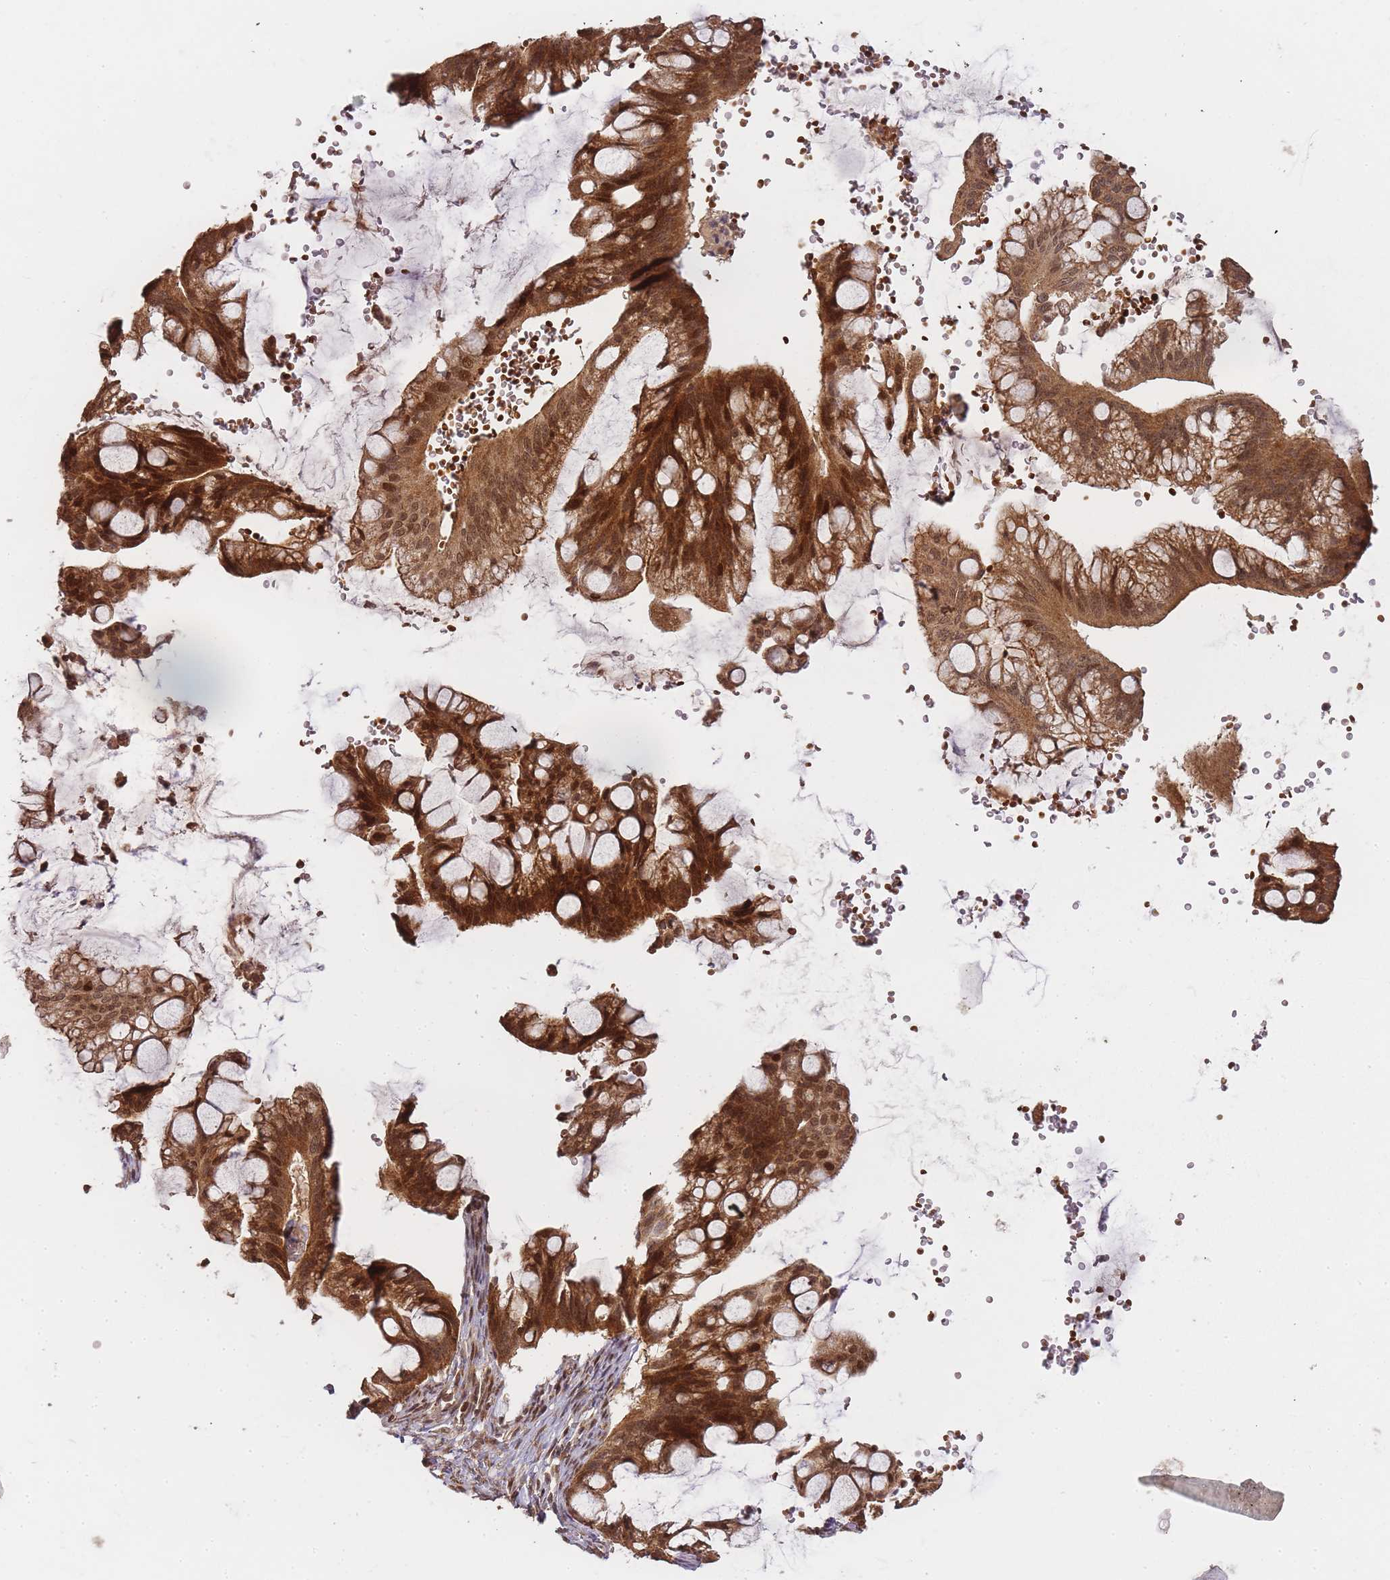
{"staining": {"intensity": "moderate", "quantity": ">75%", "location": "cytoplasmic/membranous,nuclear"}, "tissue": "ovarian cancer", "cell_type": "Tumor cells", "image_type": "cancer", "snomed": [{"axis": "morphology", "description": "Cystadenocarcinoma, mucinous, NOS"}, {"axis": "topography", "description": "Ovary"}], "caption": "Immunohistochemistry (IHC) histopathology image of ovarian cancer stained for a protein (brown), which demonstrates medium levels of moderate cytoplasmic/membranous and nuclear expression in about >75% of tumor cells.", "gene": "ZNF497", "patient": {"sex": "female", "age": 73}}